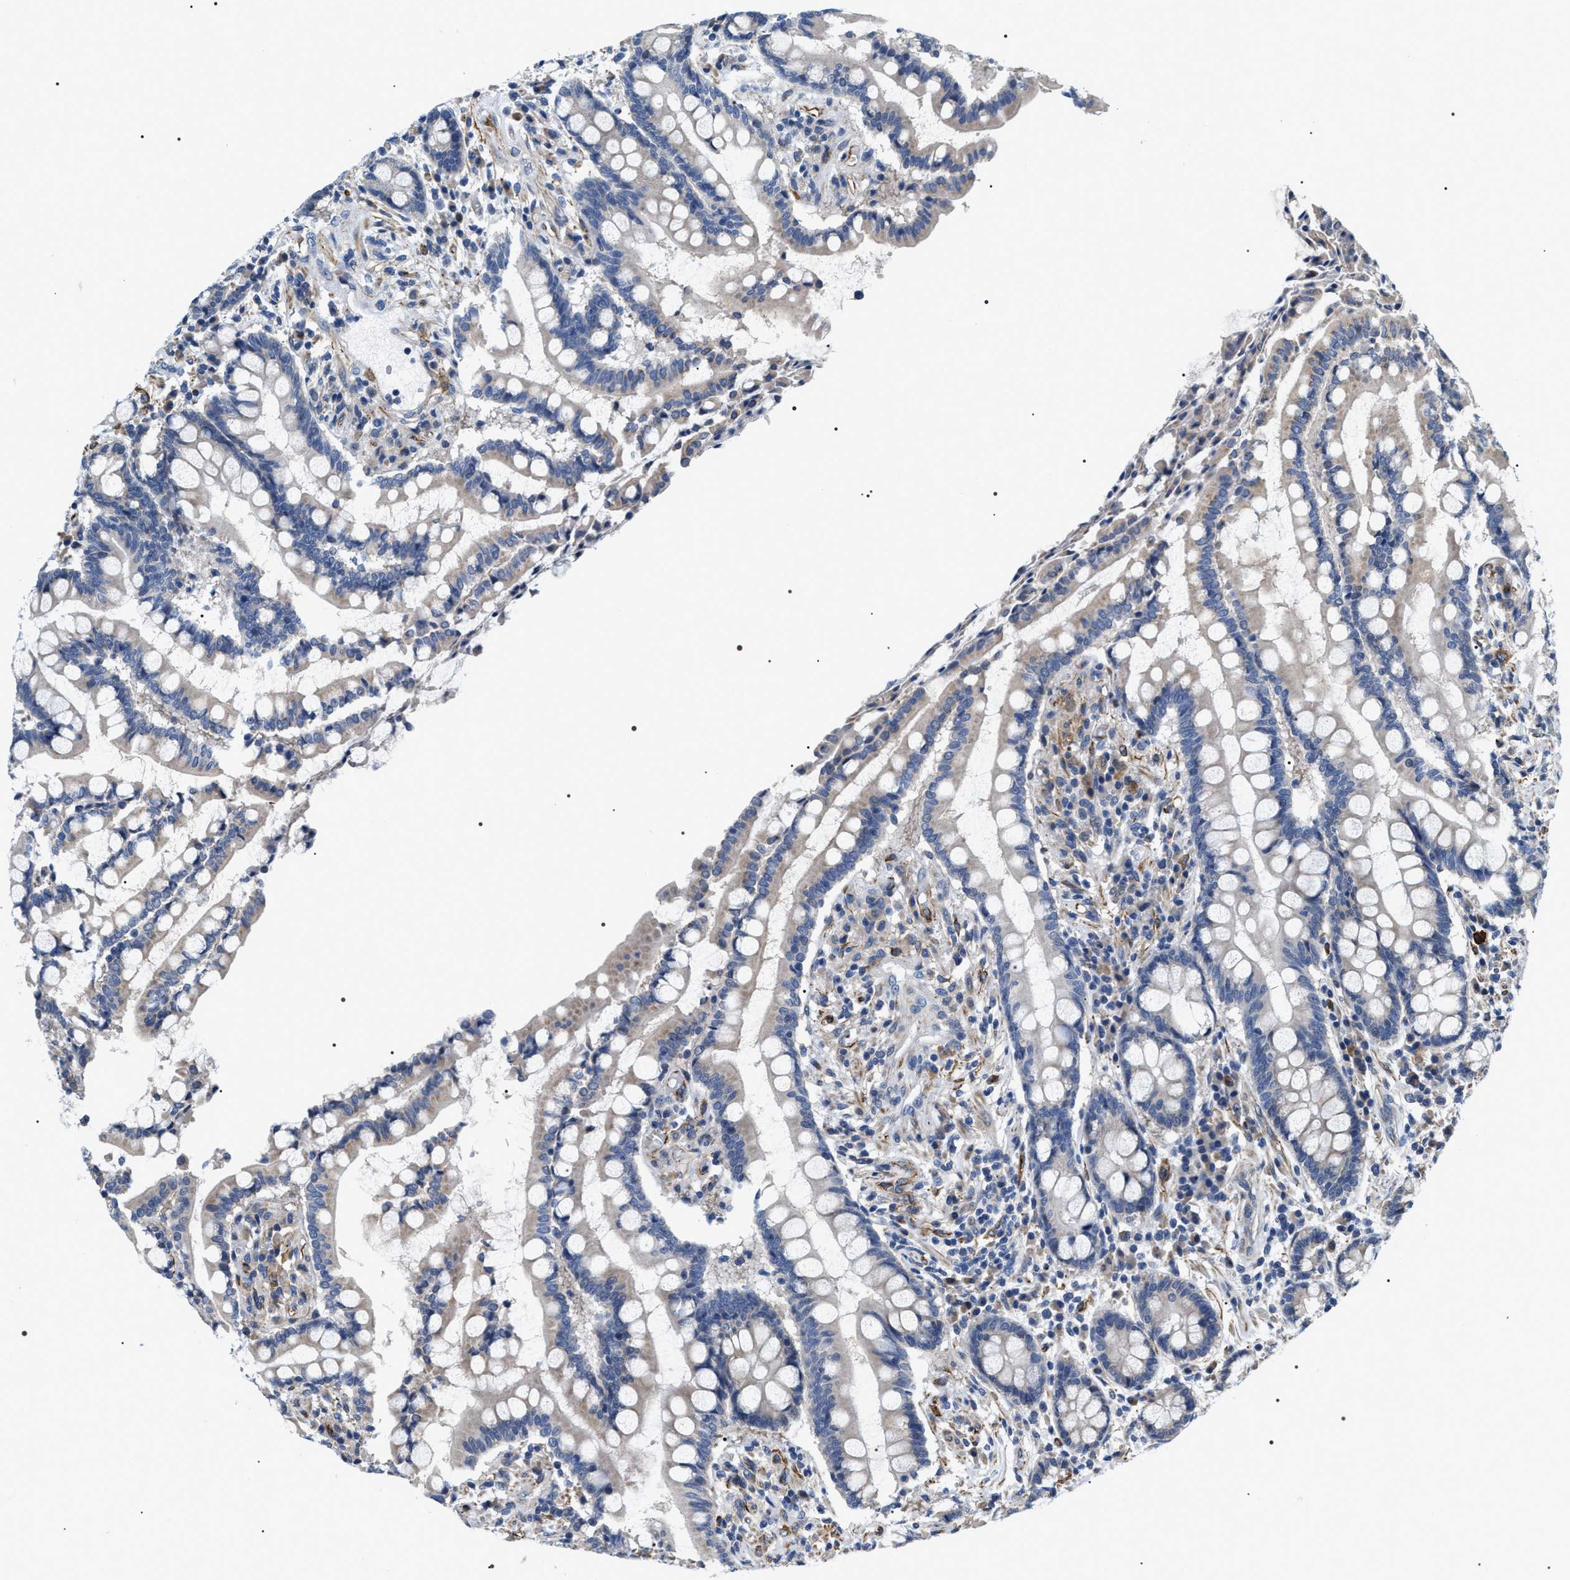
{"staining": {"intensity": "moderate", "quantity": "25%-75%", "location": "cytoplasmic/membranous"}, "tissue": "colon", "cell_type": "Endothelial cells", "image_type": "normal", "snomed": [{"axis": "morphology", "description": "Normal tissue, NOS"}, {"axis": "topography", "description": "Colon"}], "caption": "Immunohistochemistry (DAB) staining of unremarkable human colon reveals moderate cytoplasmic/membranous protein positivity in approximately 25%-75% of endothelial cells.", "gene": "PKD1L1", "patient": {"sex": "male", "age": 73}}